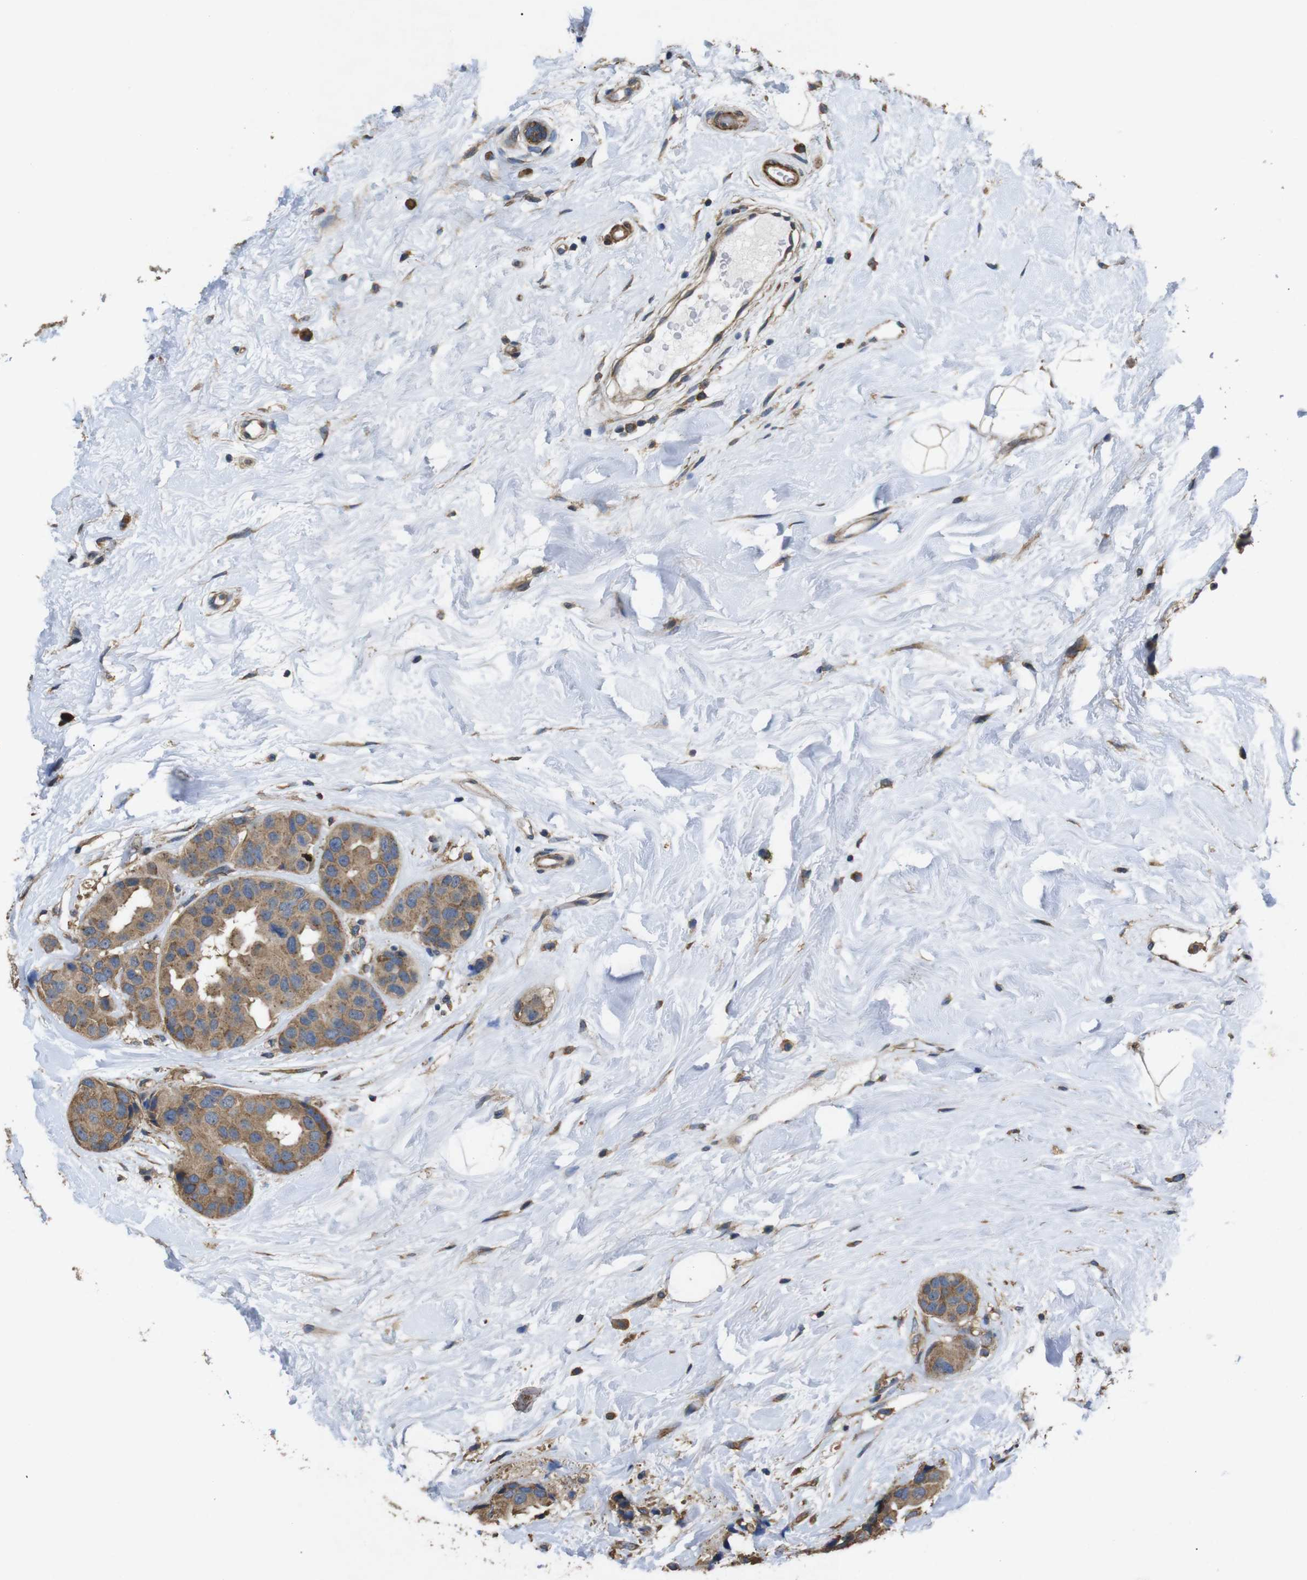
{"staining": {"intensity": "moderate", "quantity": ">75%", "location": "cytoplasmic/membranous"}, "tissue": "breast cancer", "cell_type": "Tumor cells", "image_type": "cancer", "snomed": [{"axis": "morphology", "description": "Normal tissue, NOS"}, {"axis": "morphology", "description": "Duct carcinoma"}, {"axis": "topography", "description": "Breast"}], "caption": "Breast cancer (infiltrating ductal carcinoma) was stained to show a protein in brown. There is medium levels of moderate cytoplasmic/membranous positivity in approximately >75% of tumor cells. Using DAB (3,3'-diaminobenzidine) (brown) and hematoxylin (blue) stains, captured at high magnification using brightfield microscopy.", "gene": "BNIP3", "patient": {"sex": "female", "age": 39}}